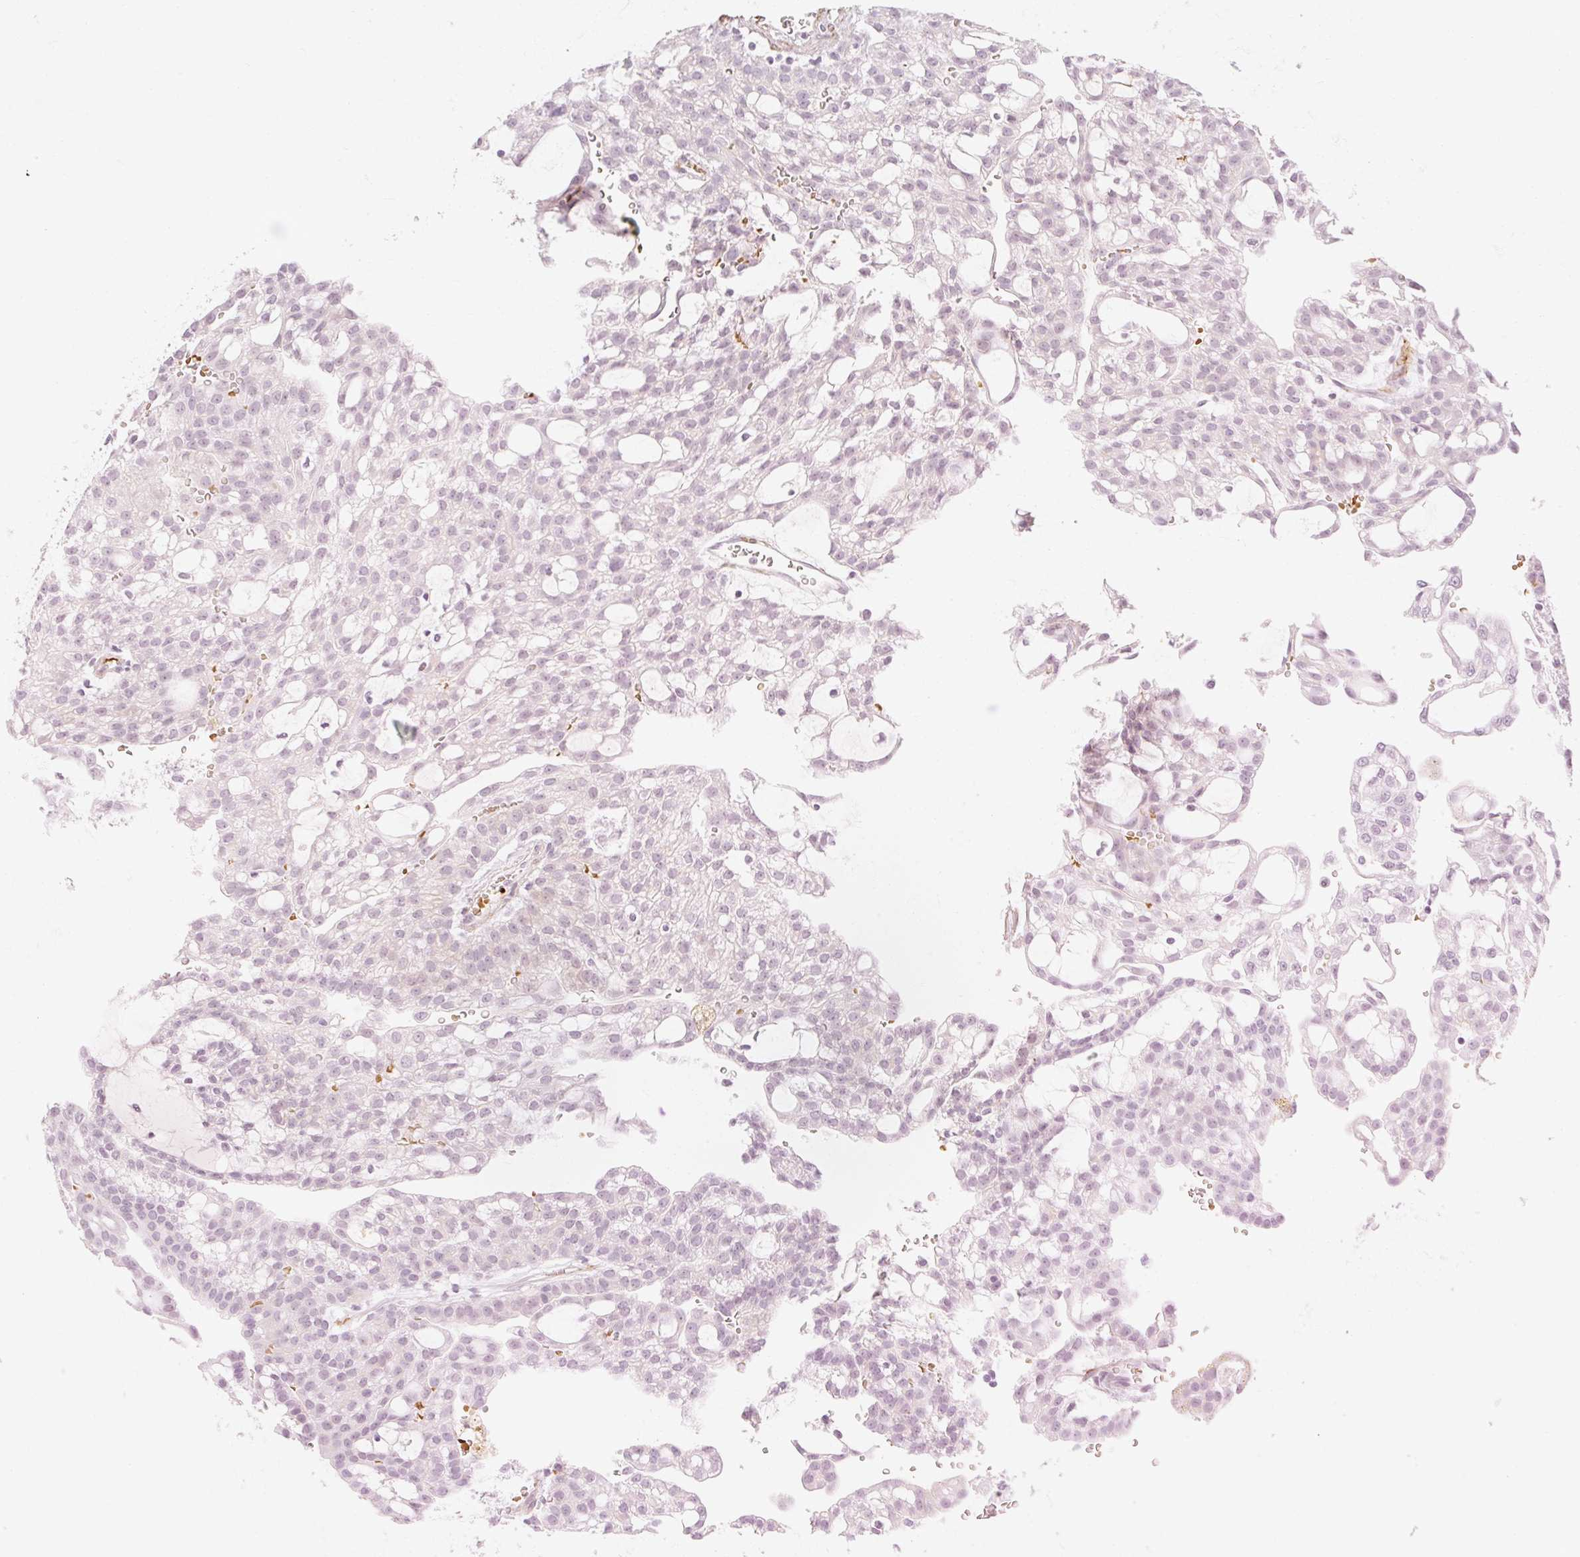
{"staining": {"intensity": "weak", "quantity": "<25%", "location": "nuclear"}, "tissue": "renal cancer", "cell_type": "Tumor cells", "image_type": "cancer", "snomed": [{"axis": "morphology", "description": "Adenocarcinoma, NOS"}, {"axis": "topography", "description": "Kidney"}], "caption": "Tumor cells are negative for brown protein staining in adenocarcinoma (renal).", "gene": "TAF1L", "patient": {"sex": "male", "age": 63}}